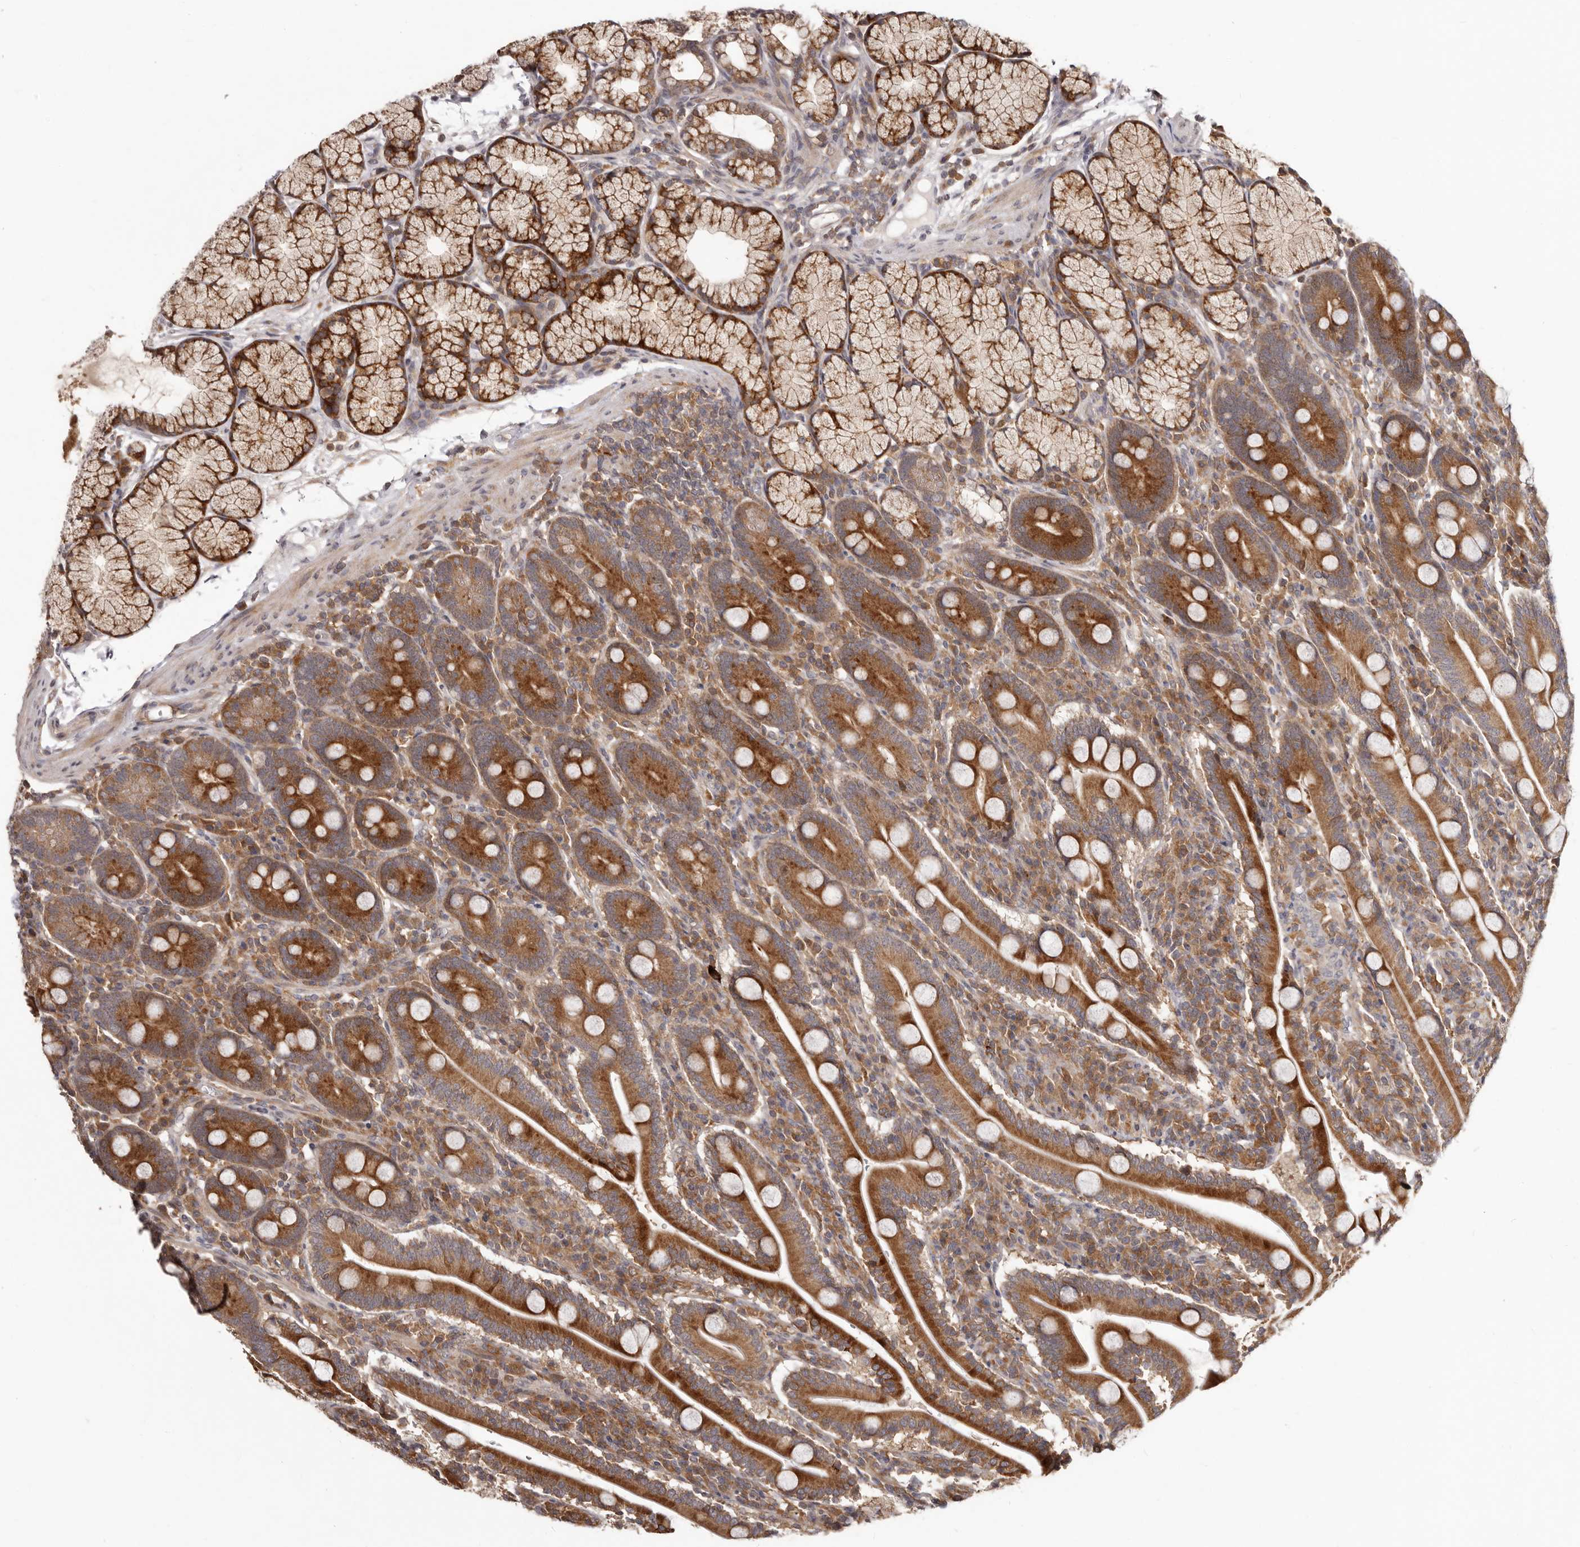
{"staining": {"intensity": "strong", "quantity": ">75%", "location": "cytoplasmic/membranous"}, "tissue": "duodenum", "cell_type": "Glandular cells", "image_type": "normal", "snomed": [{"axis": "morphology", "description": "Normal tissue, NOS"}, {"axis": "topography", "description": "Duodenum"}], "caption": "Protein staining of benign duodenum reveals strong cytoplasmic/membranous staining in about >75% of glandular cells. Using DAB (brown) and hematoxylin (blue) stains, captured at high magnification using brightfield microscopy.", "gene": "RNF187", "patient": {"sex": "male", "age": 35}}